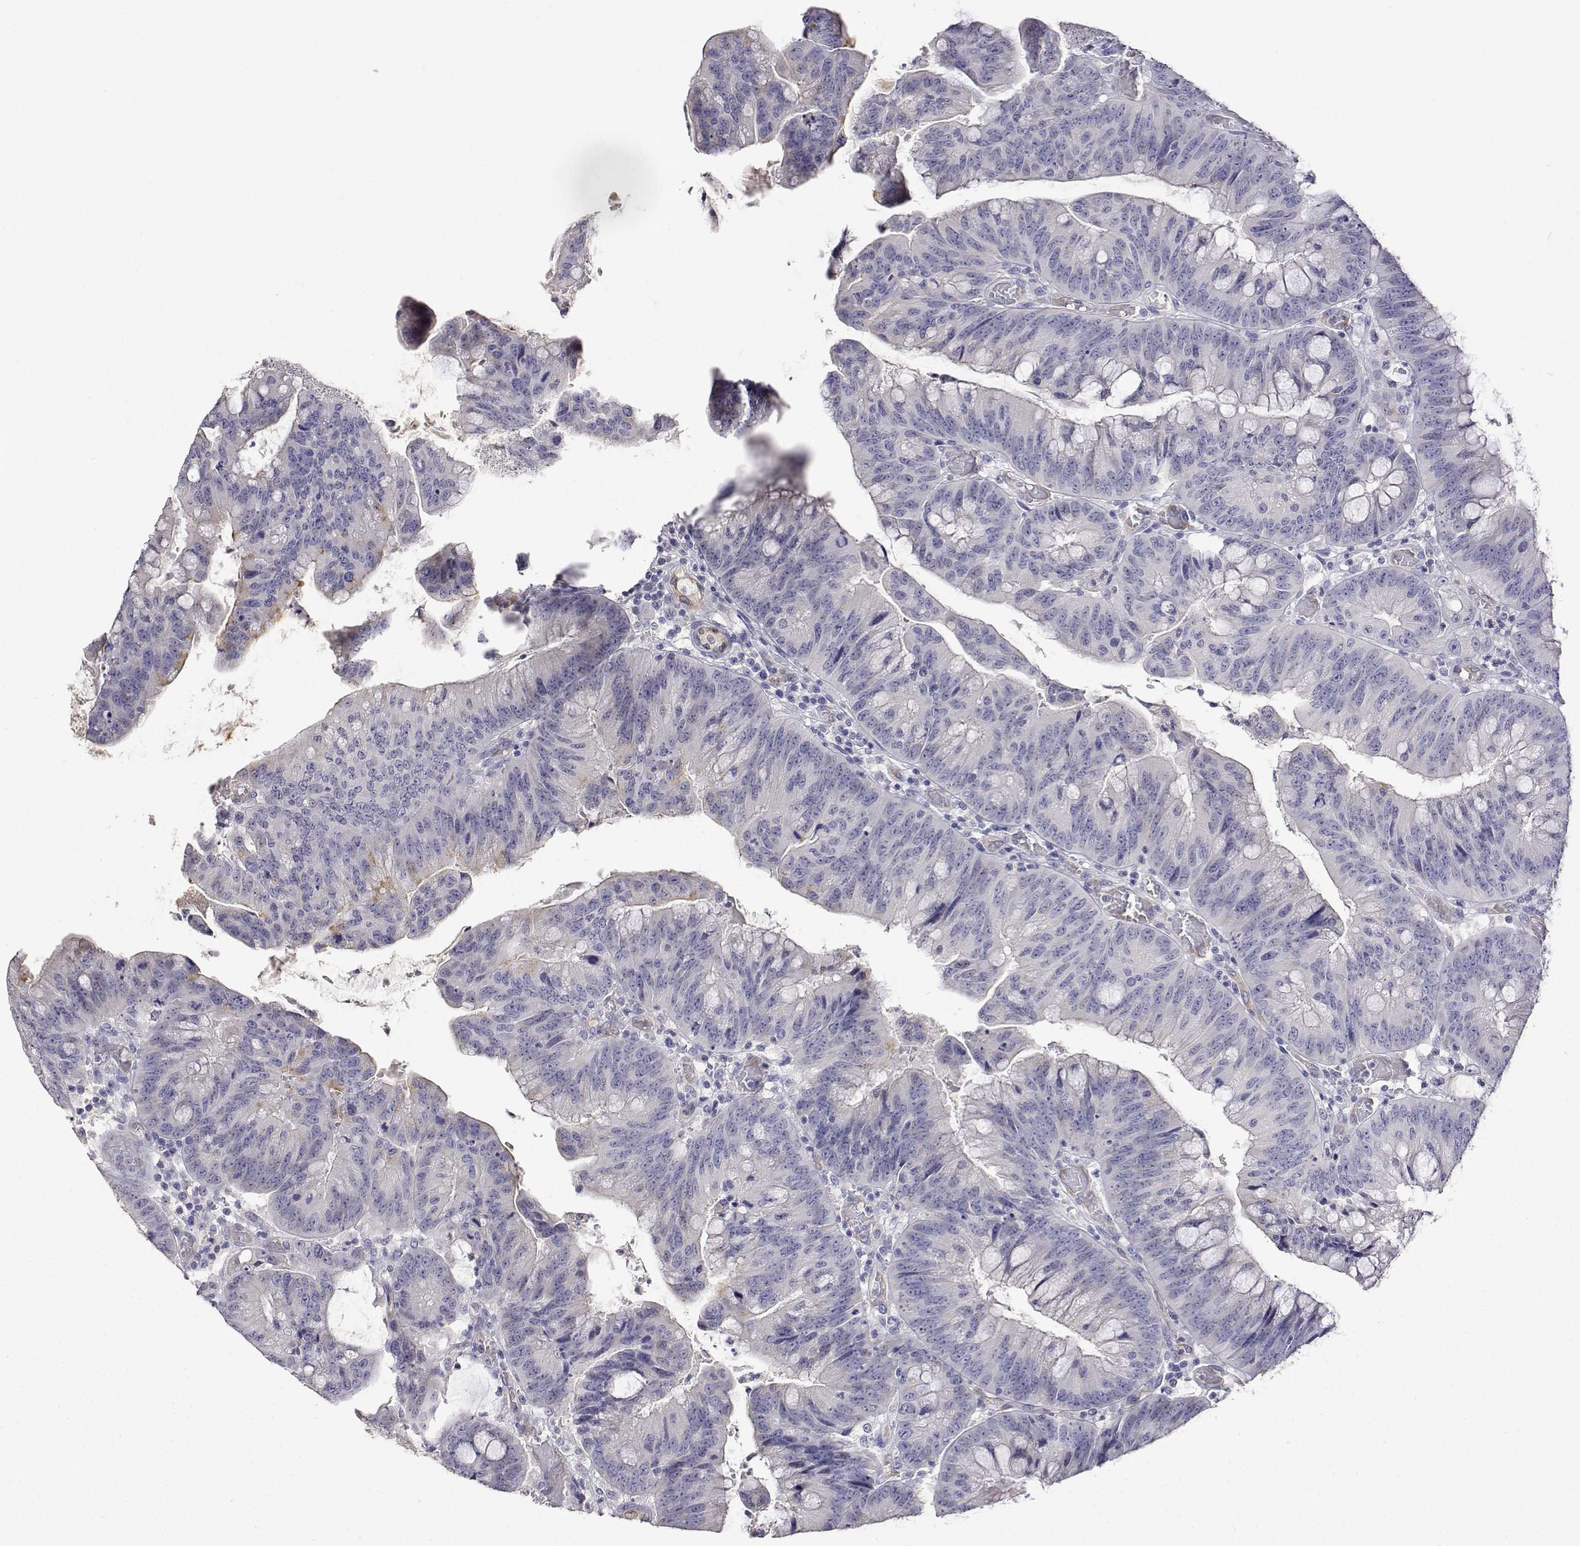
{"staining": {"intensity": "negative", "quantity": "none", "location": "none"}, "tissue": "colorectal cancer", "cell_type": "Tumor cells", "image_type": "cancer", "snomed": [{"axis": "morphology", "description": "Adenocarcinoma, NOS"}, {"axis": "topography", "description": "Colon"}], "caption": "IHC image of colorectal adenocarcinoma stained for a protein (brown), which exhibits no staining in tumor cells.", "gene": "PLCB1", "patient": {"sex": "male", "age": 62}}